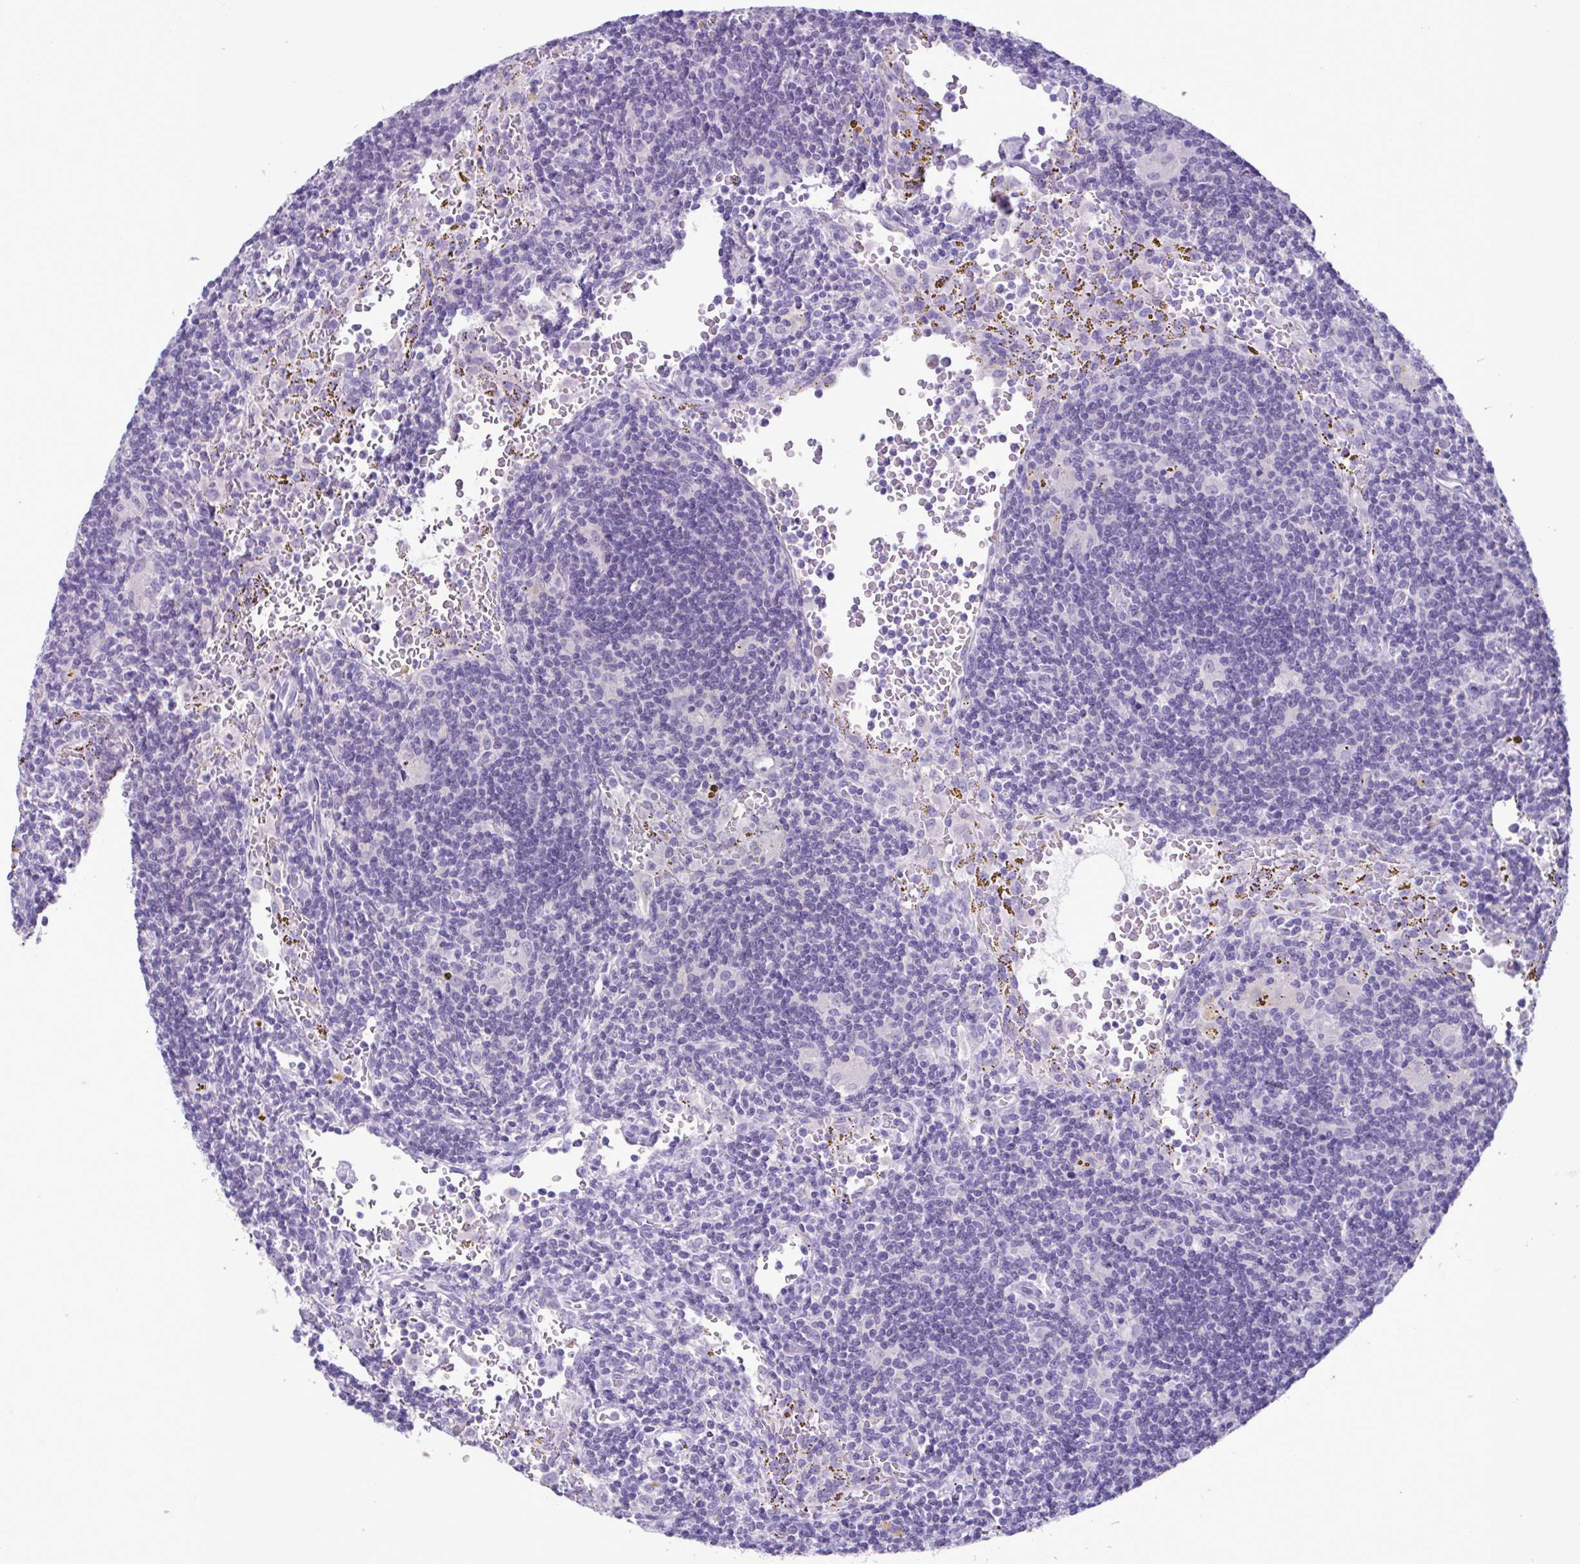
{"staining": {"intensity": "negative", "quantity": "none", "location": "none"}, "tissue": "lymphoma", "cell_type": "Tumor cells", "image_type": "cancer", "snomed": [{"axis": "morphology", "description": "Malignant lymphoma, non-Hodgkin's type, Low grade"}, {"axis": "topography", "description": "Spleen"}], "caption": "The immunohistochemistry image has no significant expression in tumor cells of low-grade malignant lymphoma, non-Hodgkin's type tissue.", "gene": "INAFM1", "patient": {"sex": "female", "age": 70}}